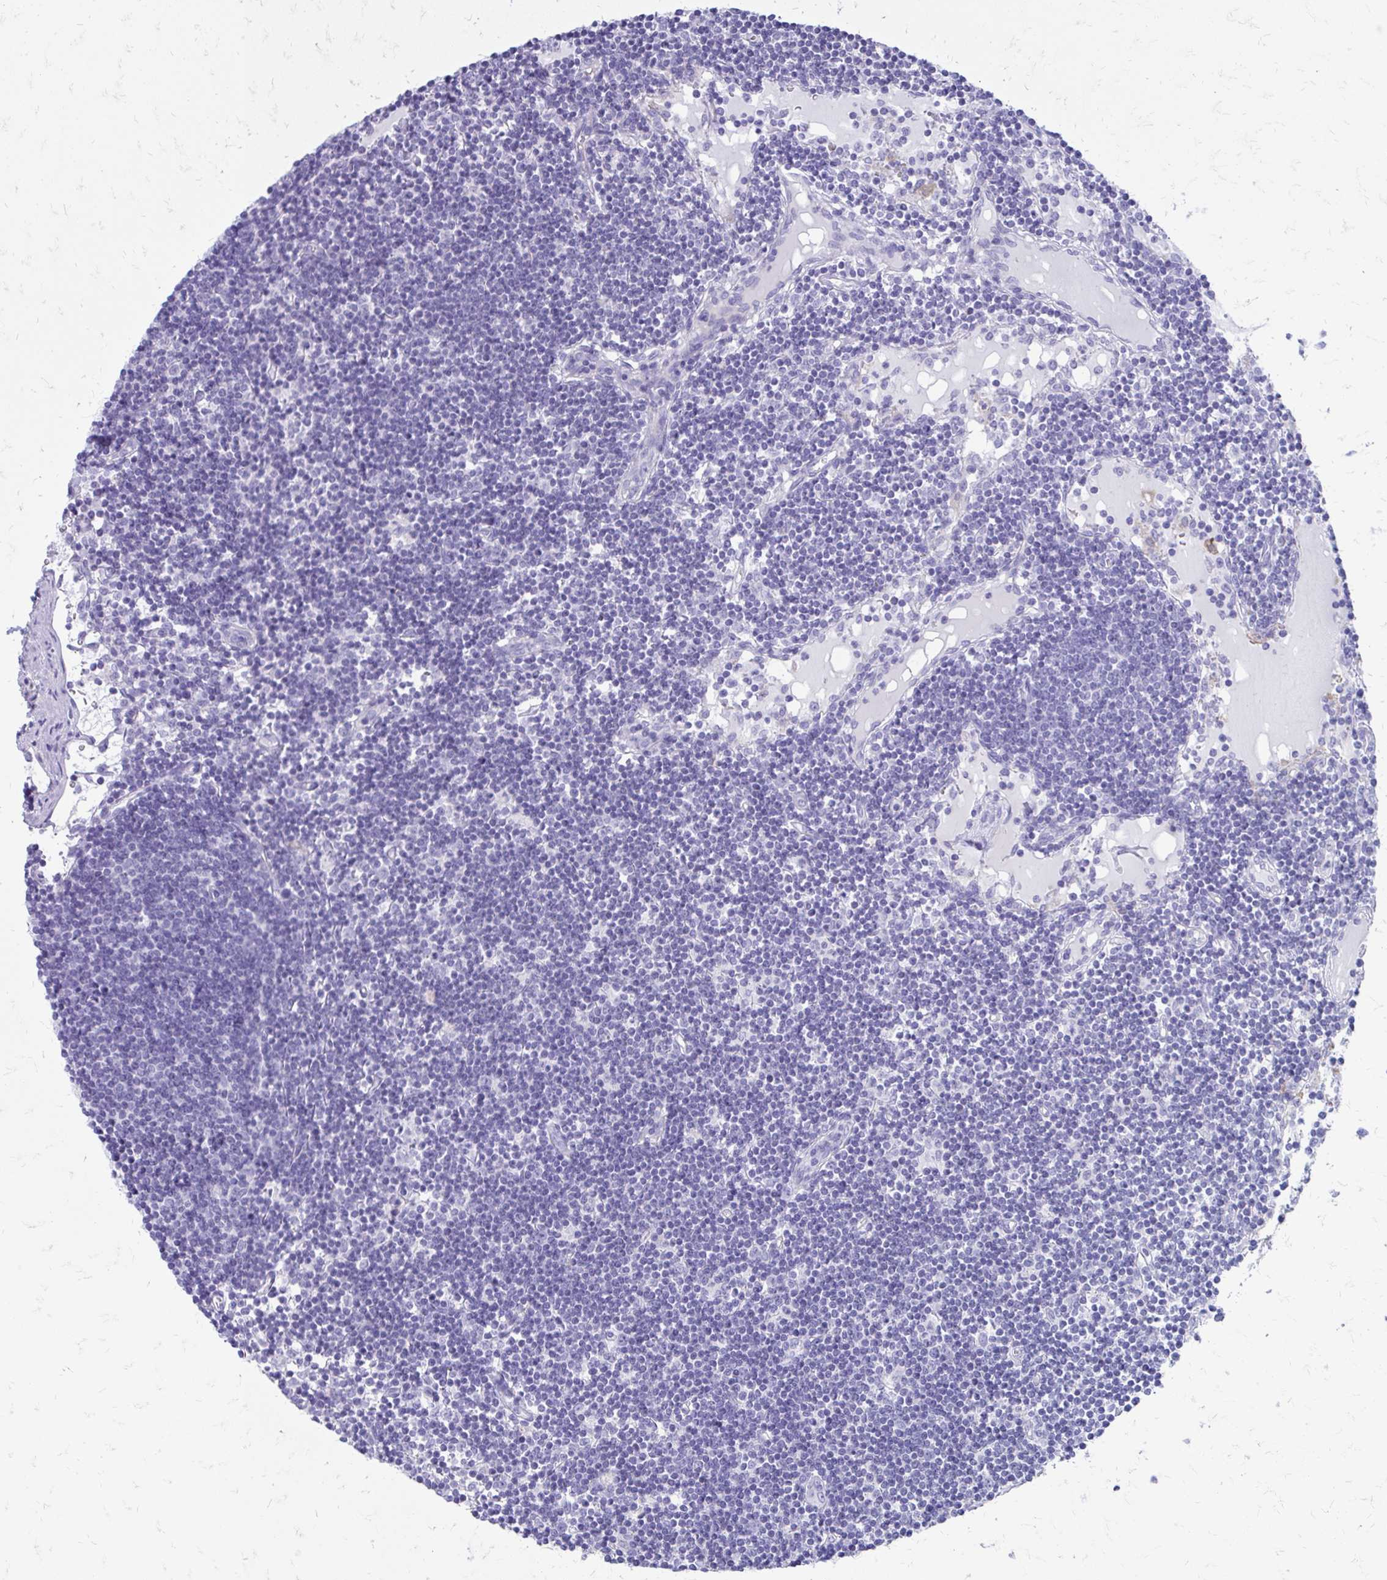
{"staining": {"intensity": "negative", "quantity": "none", "location": "none"}, "tissue": "lymph node", "cell_type": "Germinal center cells", "image_type": "normal", "snomed": [{"axis": "morphology", "description": "Normal tissue, NOS"}, {"axis": "topography", "description": "Lymph node"}], "caption": "DAB immunohistochemical staining of normal human lymph node reveals no significant positivity in germinal center cells.", "gene": "SIGLEC11", "patient": {"sex": "female", "age": 65}}